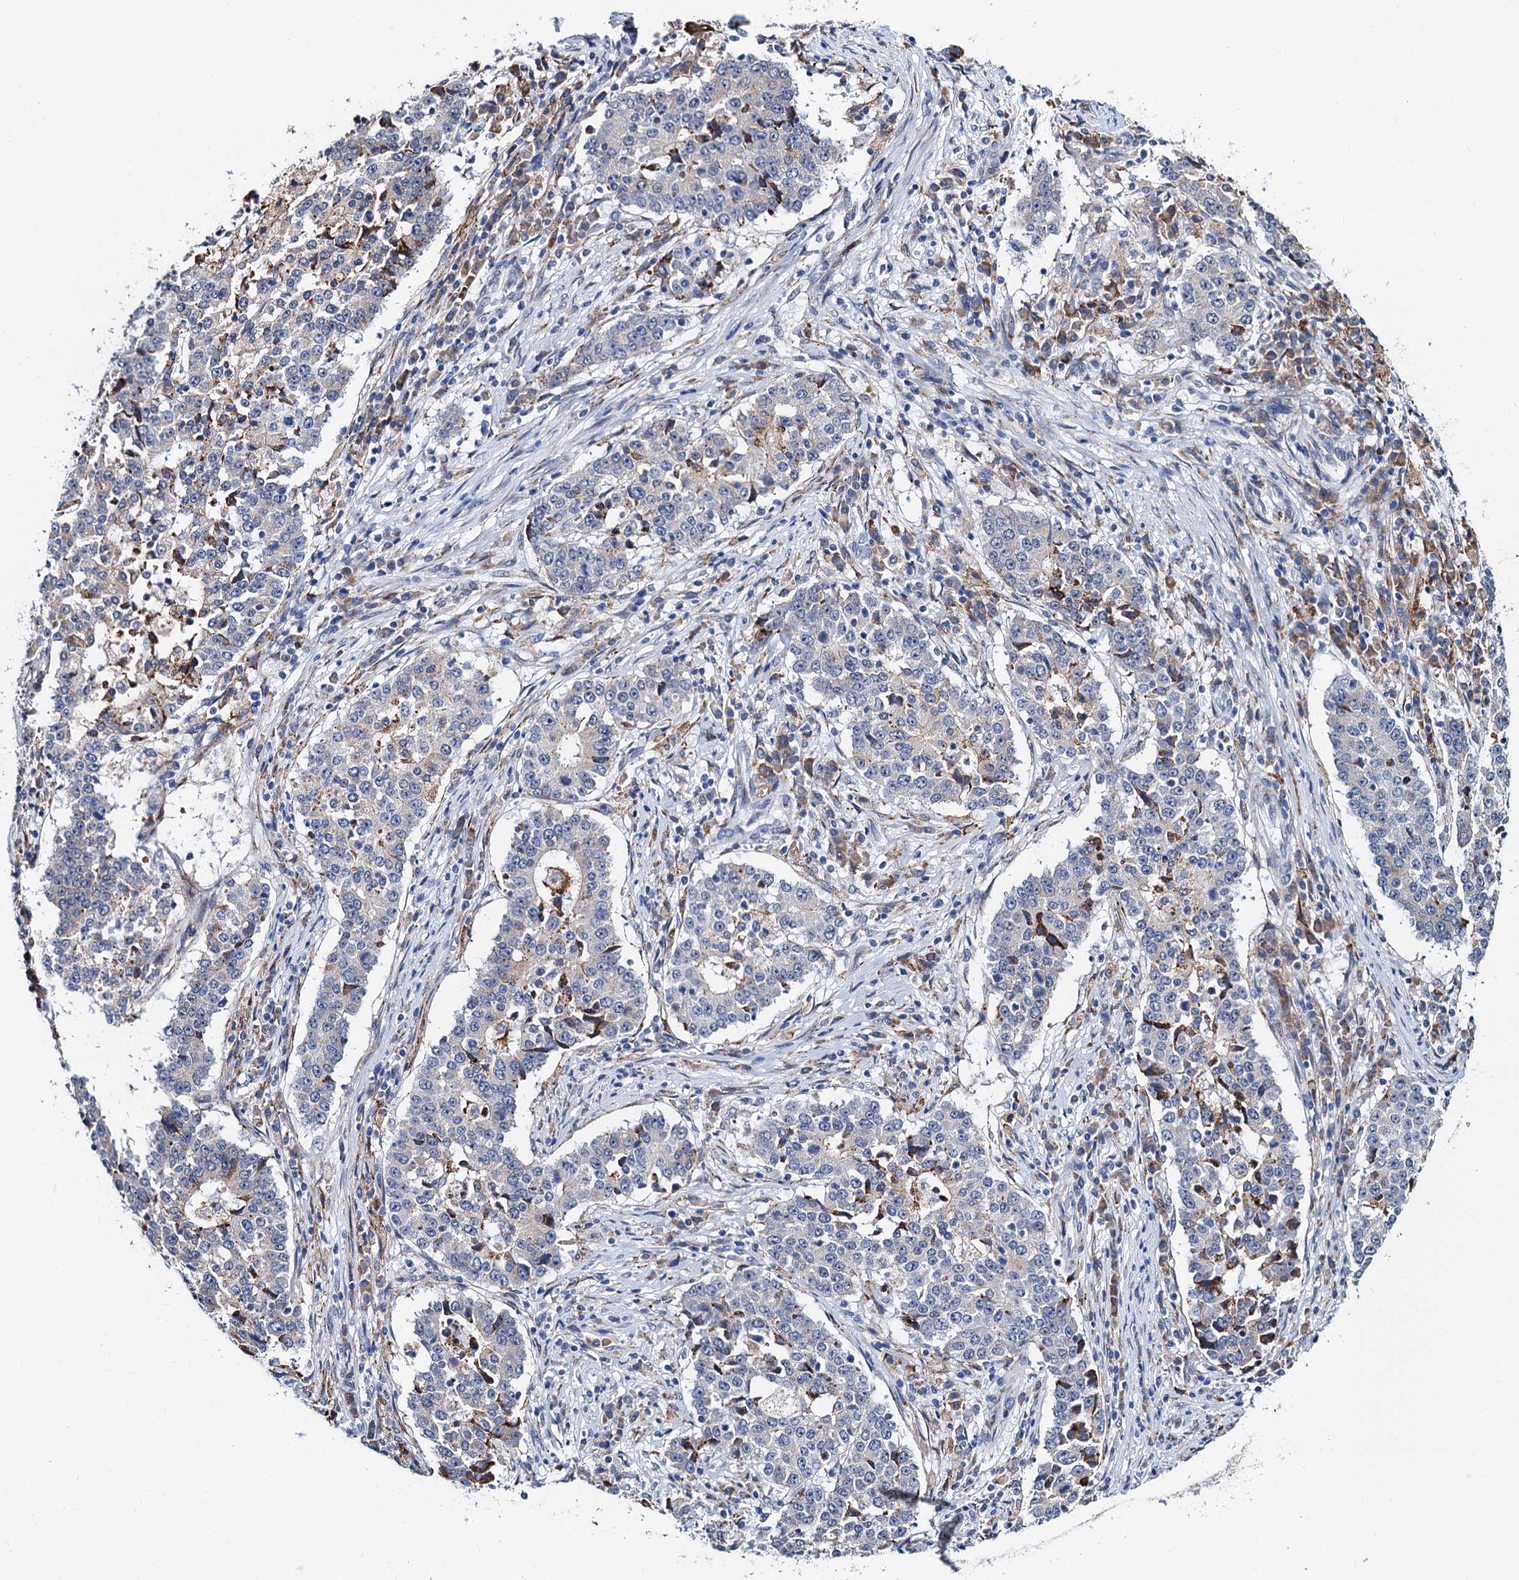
{"staining": {"intensity": "negative", "quantity": "none", "location": "none"}, "tissue": "stomach cancer", "cell_type": "Tumor cells", "image_type": "cancer", "snomed": [{"axis": "morphology", "description": "Adenocarcinoma, NOS"}, {"axis": "topography", "description": "Stomach"}], "caption": "Immunohistochemistry (IHC) of stomach adenocarcinoma shows no staining in tumor cells. (DAB IHC with hematoxylin counter stain).", "gene": "SLC7A10", "patient": {"sex": "male", "age": 59}}